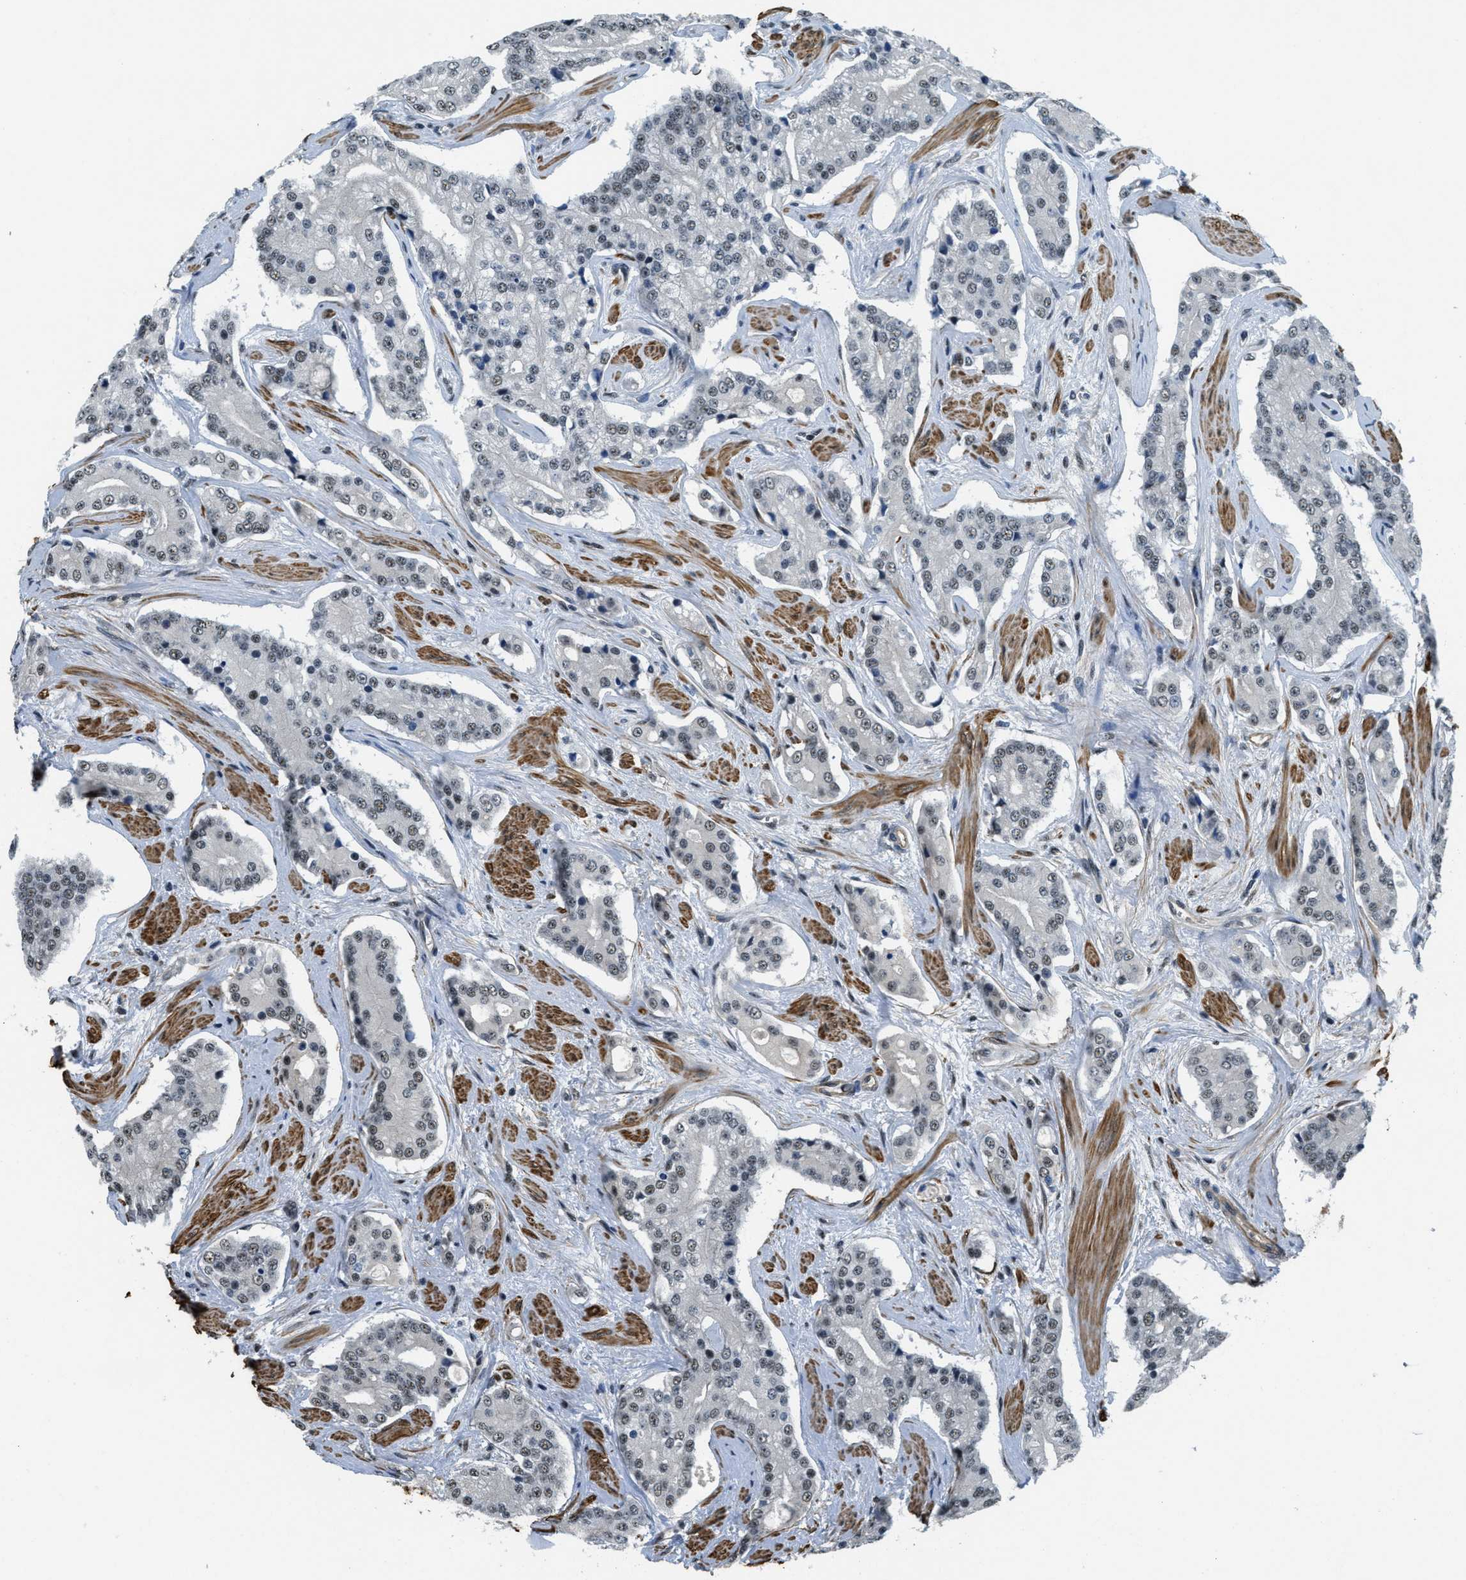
{"staining": {"intensity": "strong", "quantity": "<25%", "location": "nuclear"}, "tissue": "prostate cancer", "cell_type": "Tumor cells", "image_type": "cancer", "snomed": [{"axis": "morphology", "description": "Adenocarcinoma, High grade"}, {"axis": "topography", "description": "Prostate"}], "caption": "Protein staining of prostate high-grade adenocarcinoma tissue shows strong nuclear expression in about <25% of tumor cells.", "gene": "CFAP36", "patient": {"sex": "male", "age": 71}}